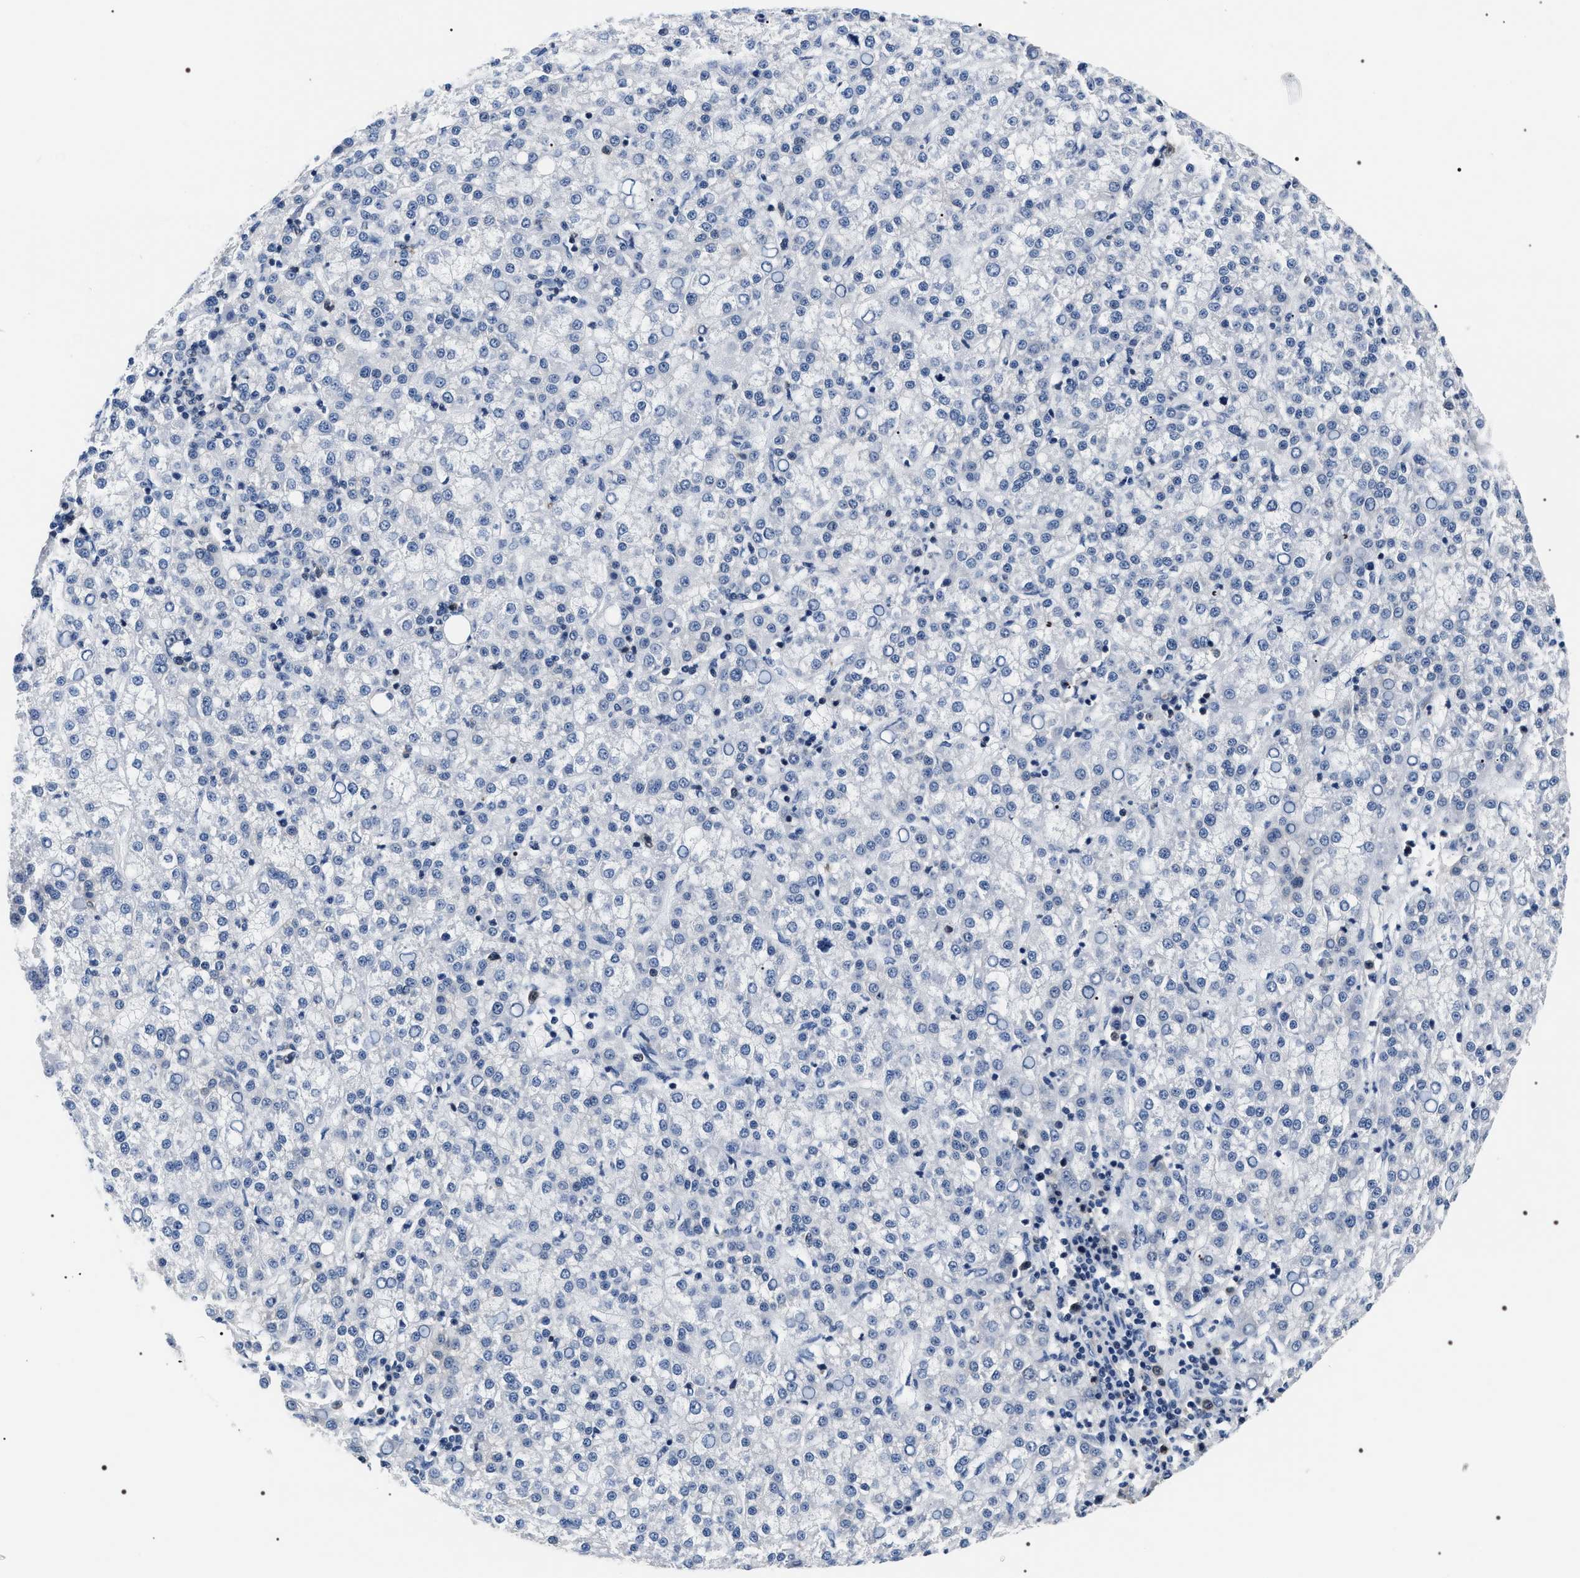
{"staining": {"intensity": "negative", "quantity": "none", "location": "none"}, "tissue": "liver cancer", "cell_type": "Tumor cells", "image_type": "cancer", "snomed": [{"axis": "morphology", "description": "Carcinoma, Hepatocellular, NOS"}, {"axis": "topography", "description": "Liver"}], "caption": "Protein analysis of liver hepatocellular carcinoma displays no significant expression in tumor cells.", "gene": "BAG2", "patient": {"sex": "female", "age": 58}}